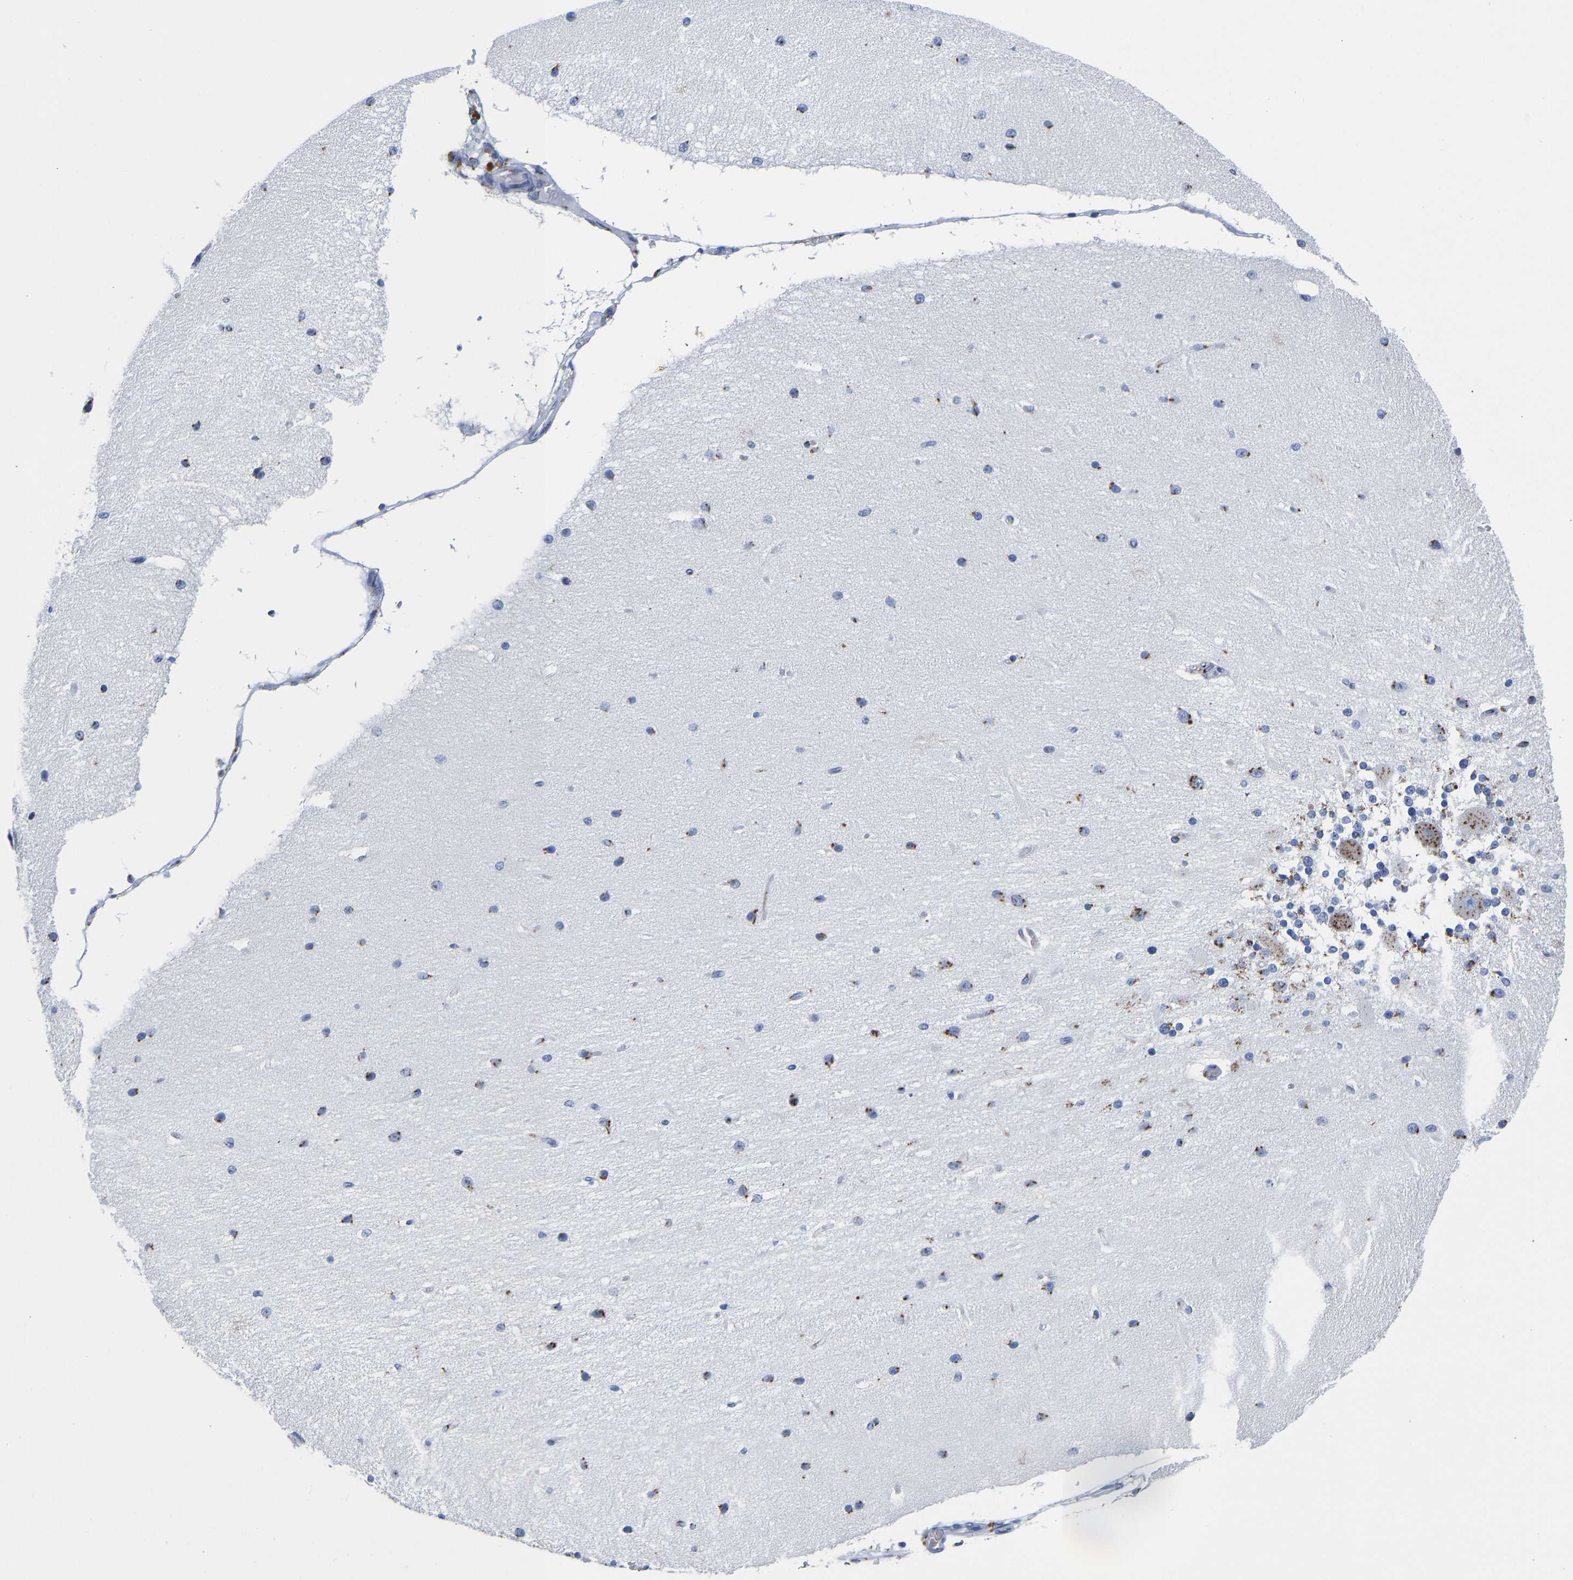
{"staining": {"intensity": "strong", "quantity": ">75%", "location": "cytoplasmic/membranous"}, "tissue": "cerebellum", "cell_type": "Cells in granular layer", "image_type": "normal", "snomed": [{"axis": "morphology", "description": "Normal tissue, NOS"}, {"axis": "topography", "description": "Cerebellum"}], "caption": "This micrograph exhibits normal cerebellum stained with immunohistochemistry to label a protein in brown. The cytoplasmic/membranous of cells in granular layer show strong positivity for the protein. Nuclei are counter-stained blue.", "gene": "TMEM87A", "patient": {"sex": "female", "age": 54}}